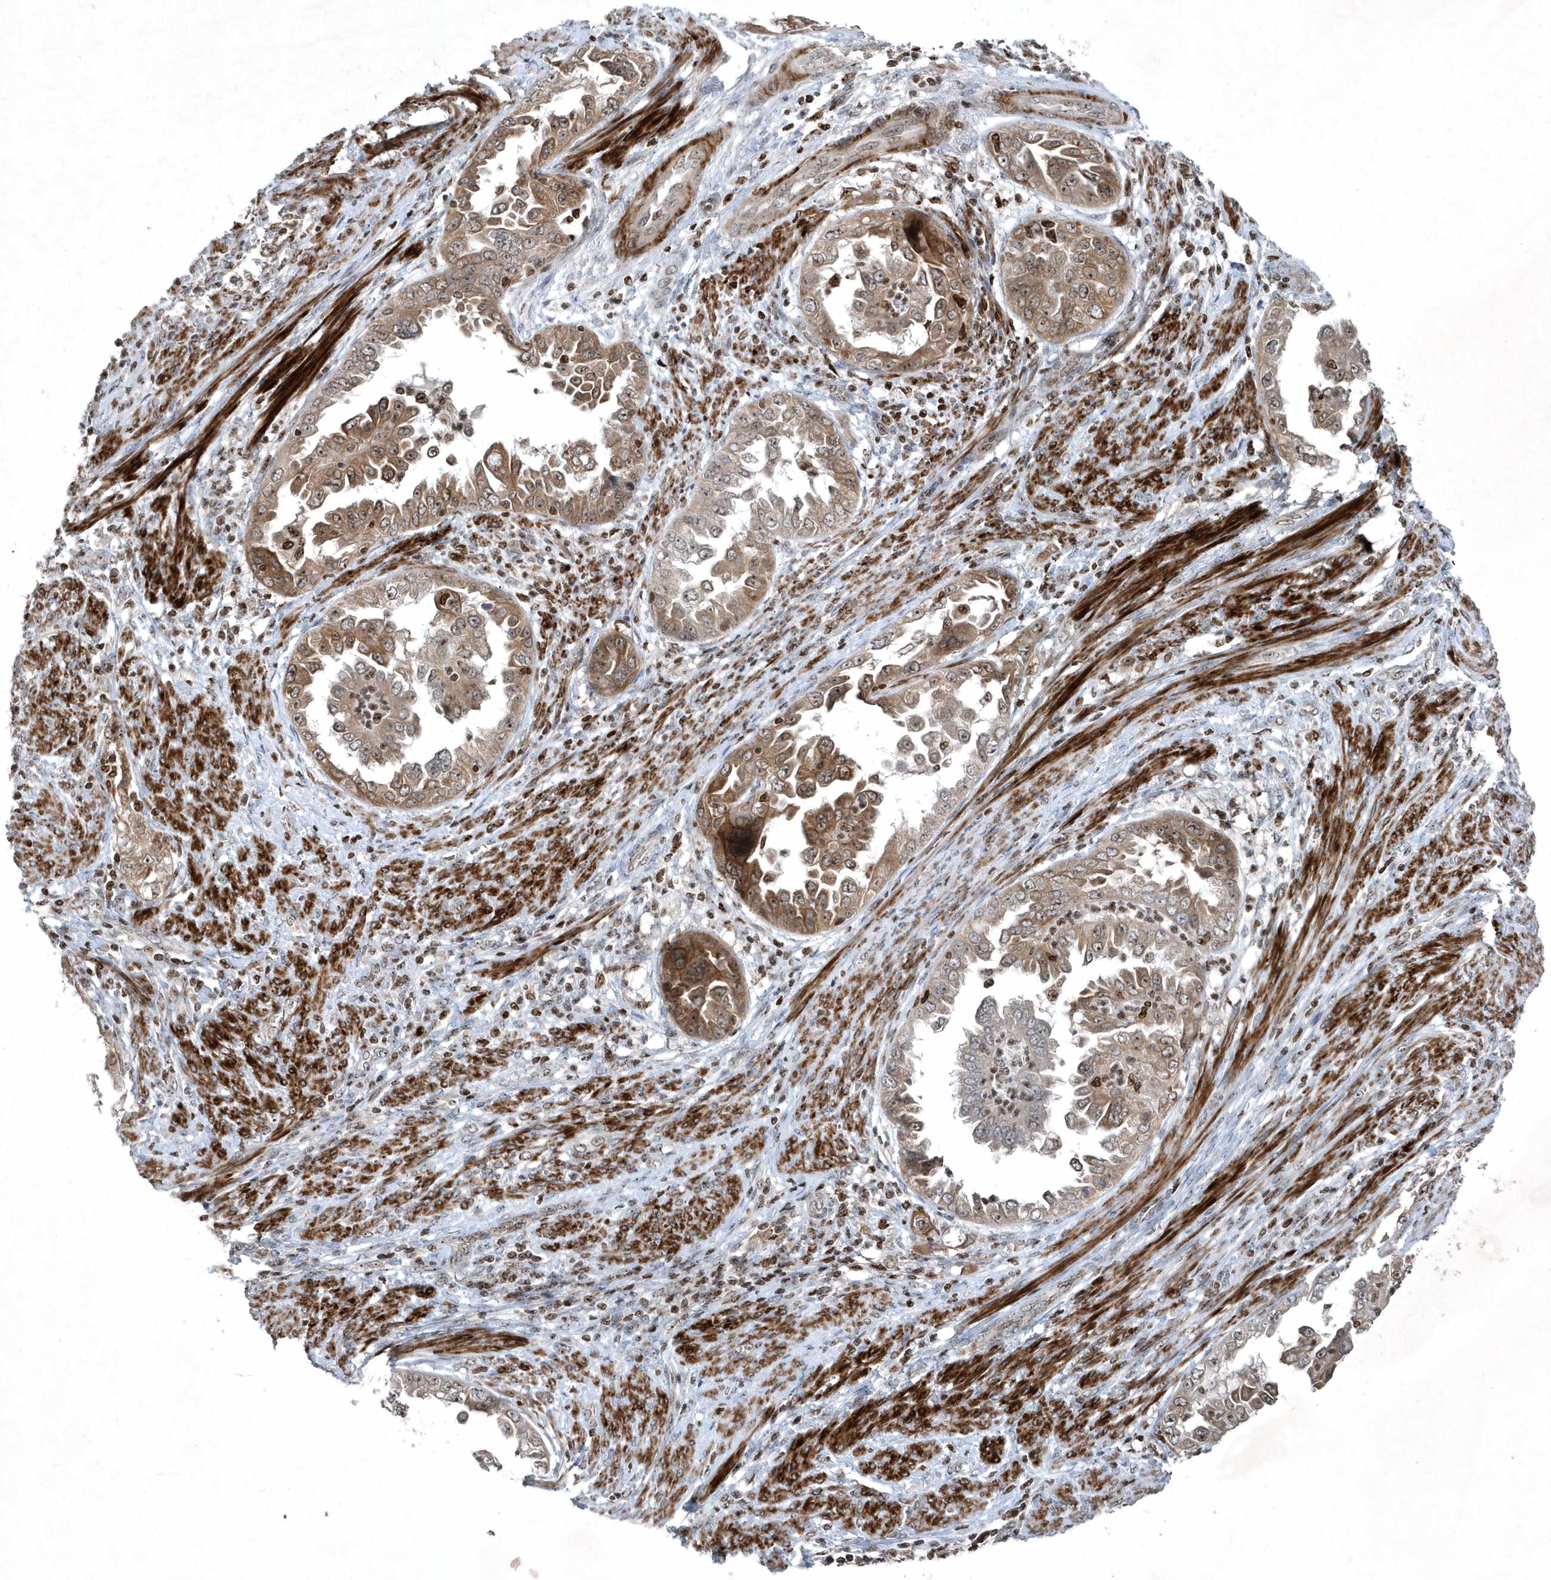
{"staining": {"intensity": "moderate", "quantity": ">75%", "location": "cytoplasmic/membranous,nuclear"}, "tissue": "endometrial cancer", "cell_type": "Tumor cells", "image_type": "cancer", "snomed": [{"axis": "morphology", "description": "Adenocarcinoma, NOS"}, {"axis": "topography", "description": "Endometrium"}], "caption": "An immunohistochemistry (IHC) image of tumor tissue is shown. Protein staining in brown shows moderate cytoplasmic/membranous and nuclear positivity in endometrial cancer (adenocarcinoma) within tumor cells.", "gene": "QTRT2", "patient": {"sex": "female", "age": 85}}